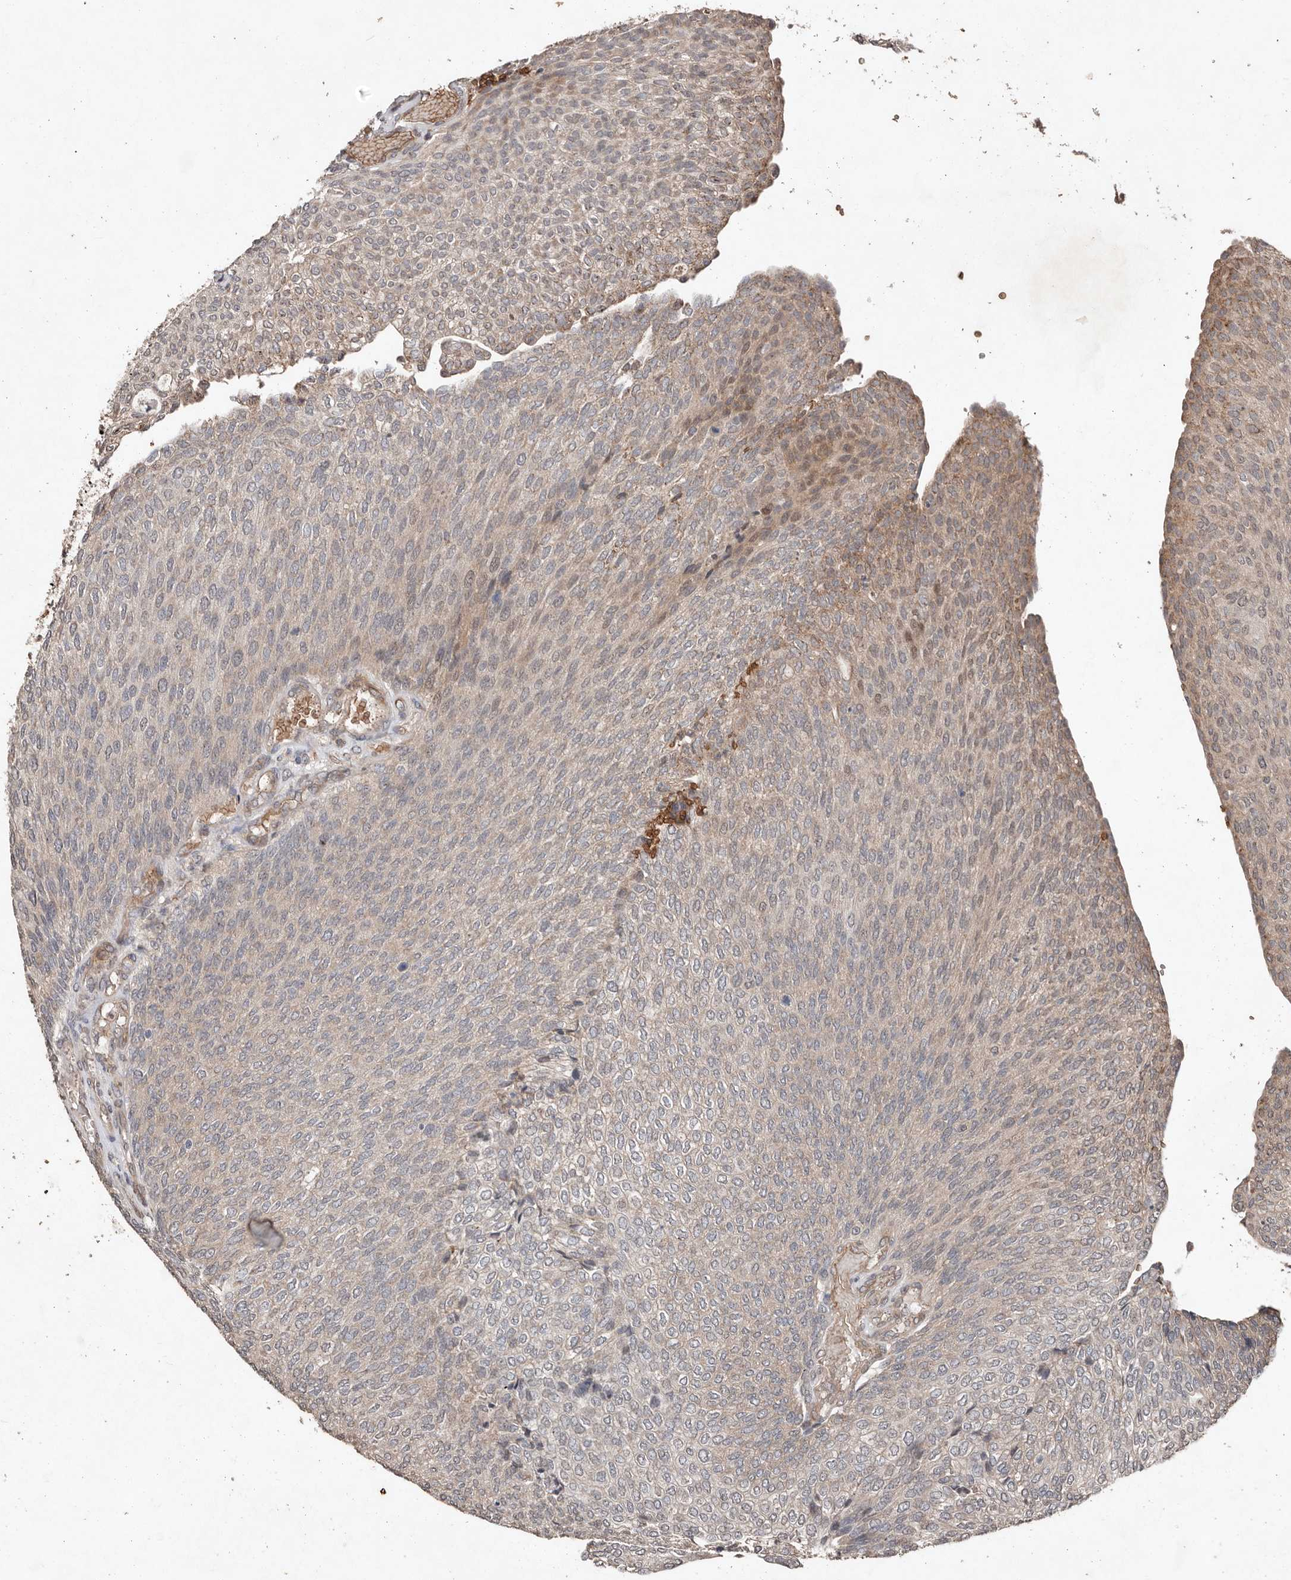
{"staining": {"intensity": "weak", "quantity": "<25%", "location": "cytoplasmic/membranous"}, "tissue": "urothelial cancer", "cell_type": "Tumor cells", "image_type": "cancer", "snomed": [{"axis": "morphology", "description": "Urothelial carcinoma, Low grade"}, {"axis": "topography", "description": "Urinary bladder"}], "caption": "A high-resolution photomicrograph shows immunohistochemistry (IHC) staining of urothelial carcinoma (low-grade), which shows no significant staining in tumor cells.", "gene": "DIP2C", "patient": {"sex": "female", "age": 79}}